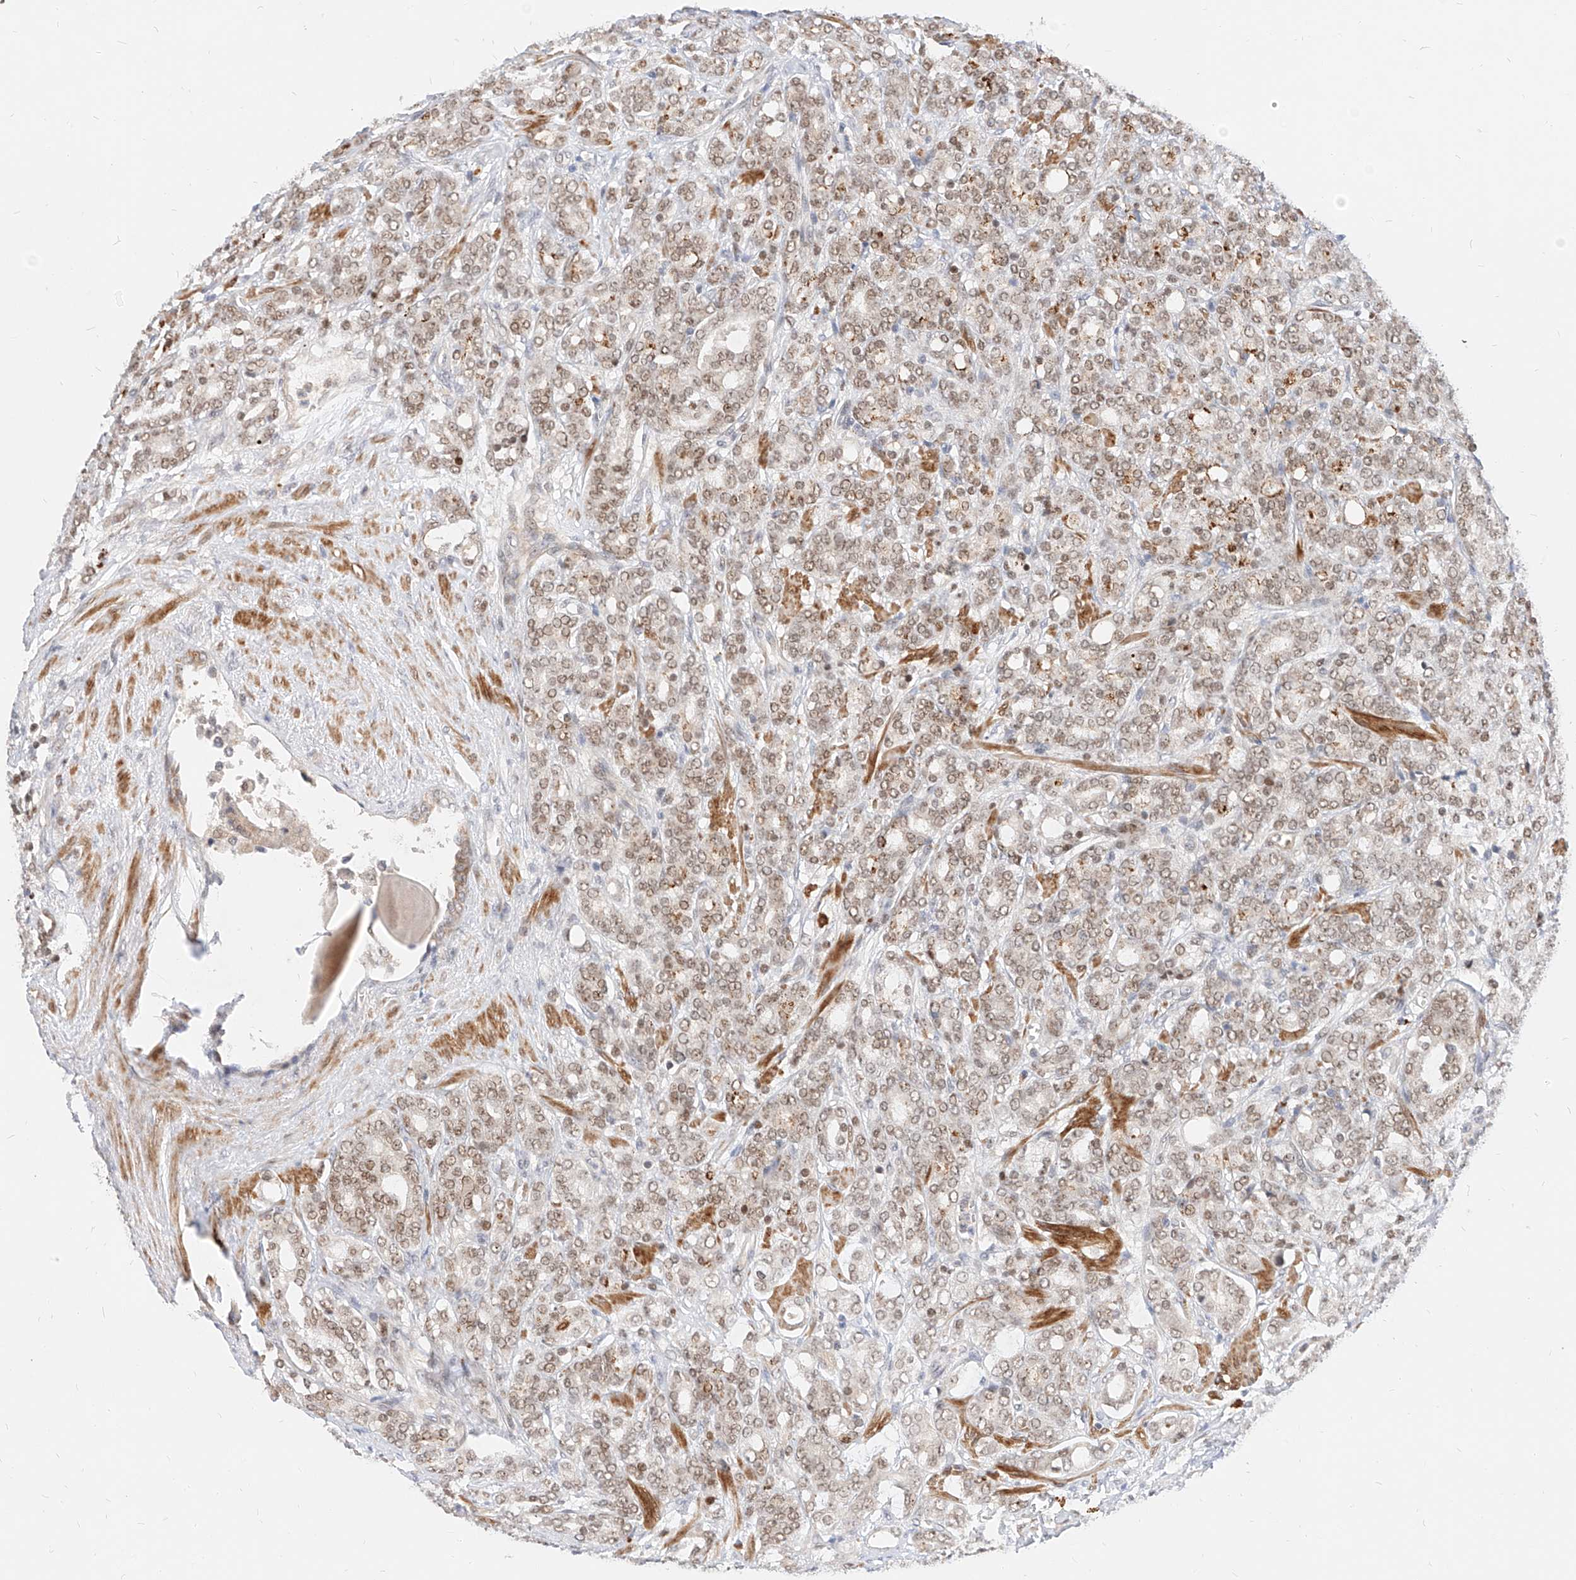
{"staining": {"intensity": "moderate", "quantity": ">75%", "location": "nuclear"}, "tissue": "prostate cancer", "cell_type": "Tumor cells", "image_type": "cancer", "snomed": [{"axis": "morphology", "description": "Adenocarcinoma, High grade"}, {"axis": "topography", "description": "Prostate"}], "caption": "Moderate nuclear expression for a protein is identified in about >75% of tumor cells of adenocarcinoma (high-grade) (prostate) using IHC.", "gene": "CBX8", "patient": {"sex": "male", "age": 62}}